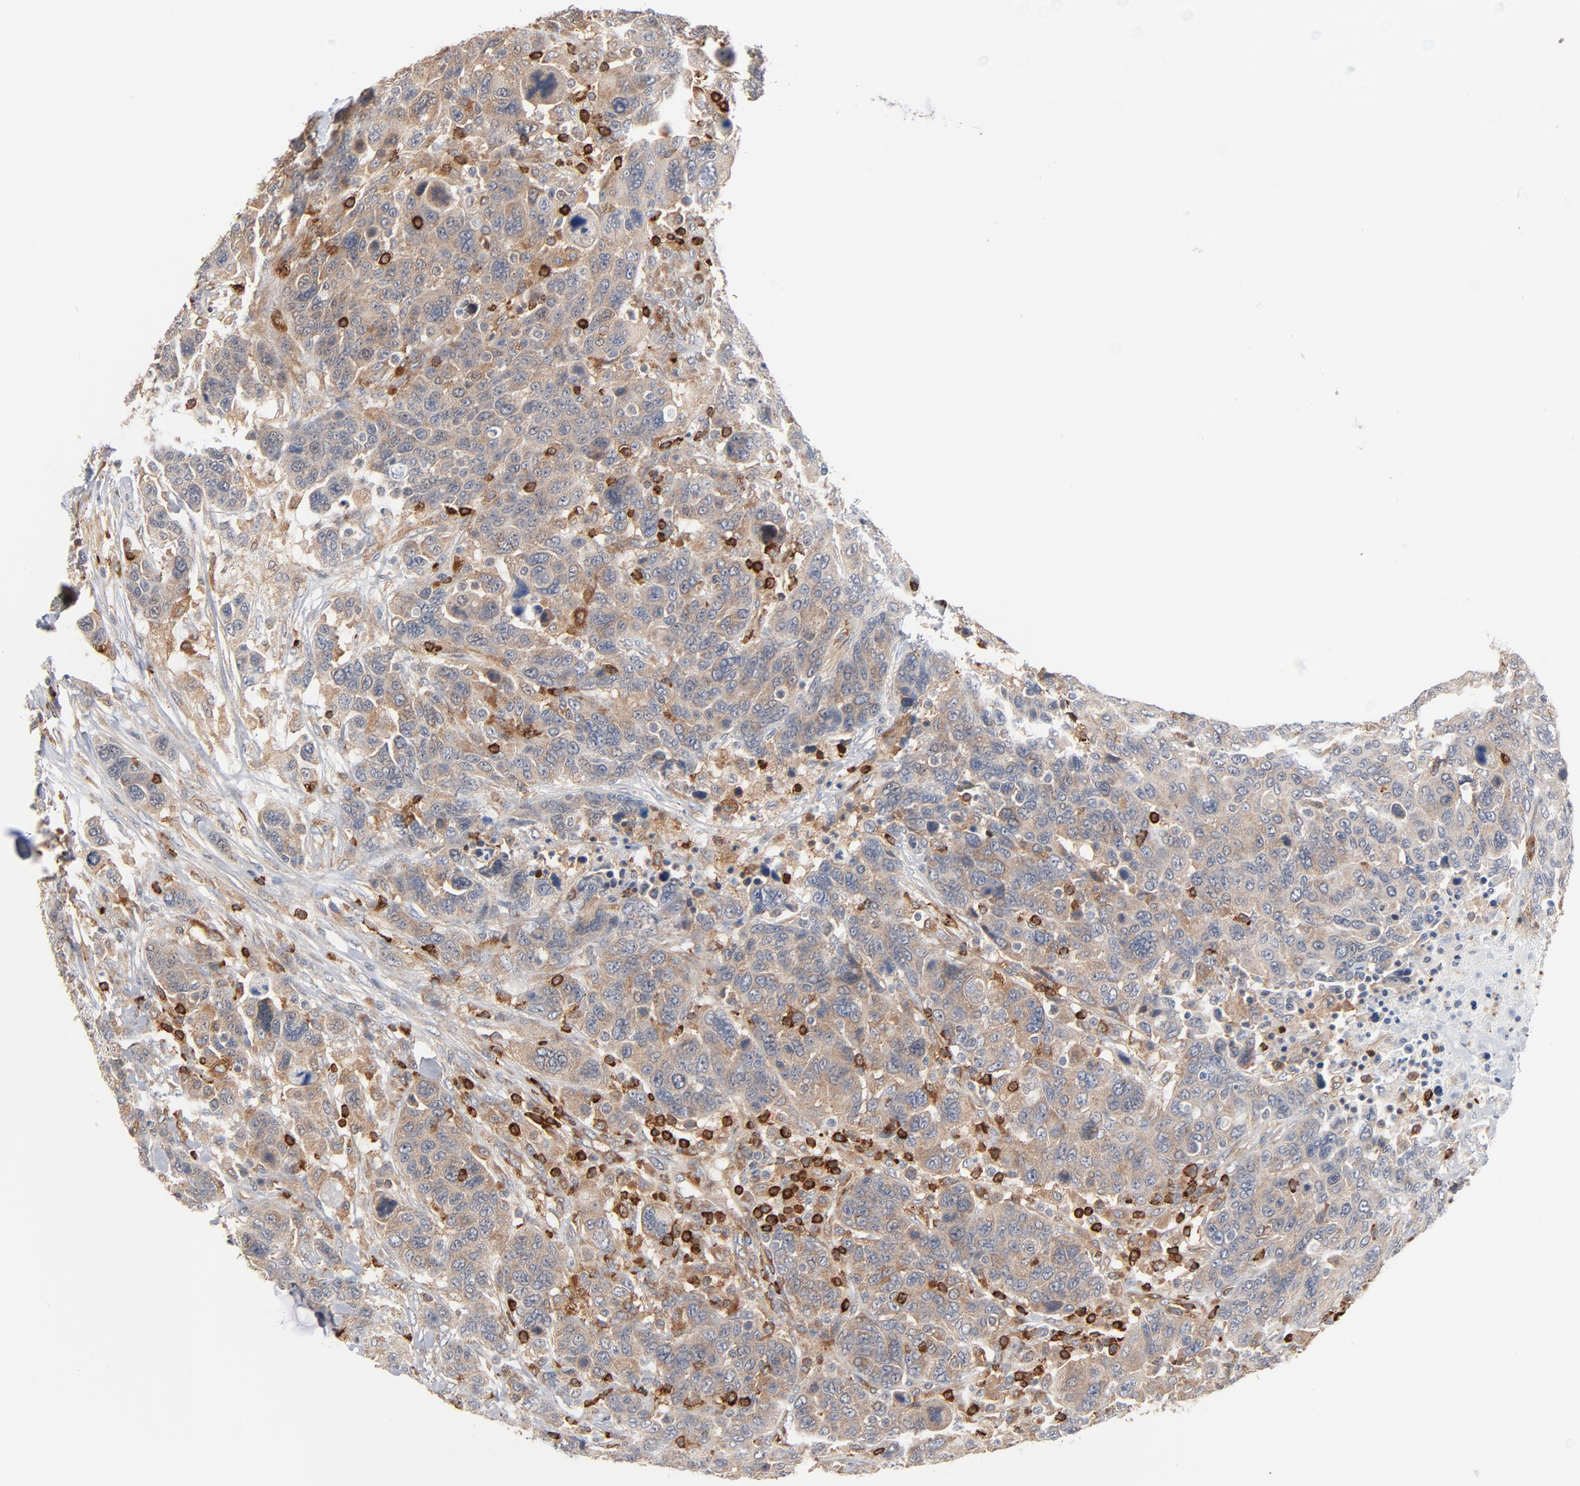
{"staining": {"intensity": "weak", "quantity": ">75%", "location": "cytoplasmic/membranous"}, "tissue": "breast cancer", "cell_type": "Tumor cells", "image_type": "cancer", "snomed": [{"axis": "morphology", "description": "Duct carcinoma"}, {"axis": "topography", "description": "Breast"}], "caption": "Immunohistochemical staining of infiltrating ductal carcinoma (breast) reveals low levels of weak cytoplasmic/membranous protein expression in approximately >75% of tumor cells.", "gene": "SH3KBP1", "patient": {"sex": "female", "age": 37}}